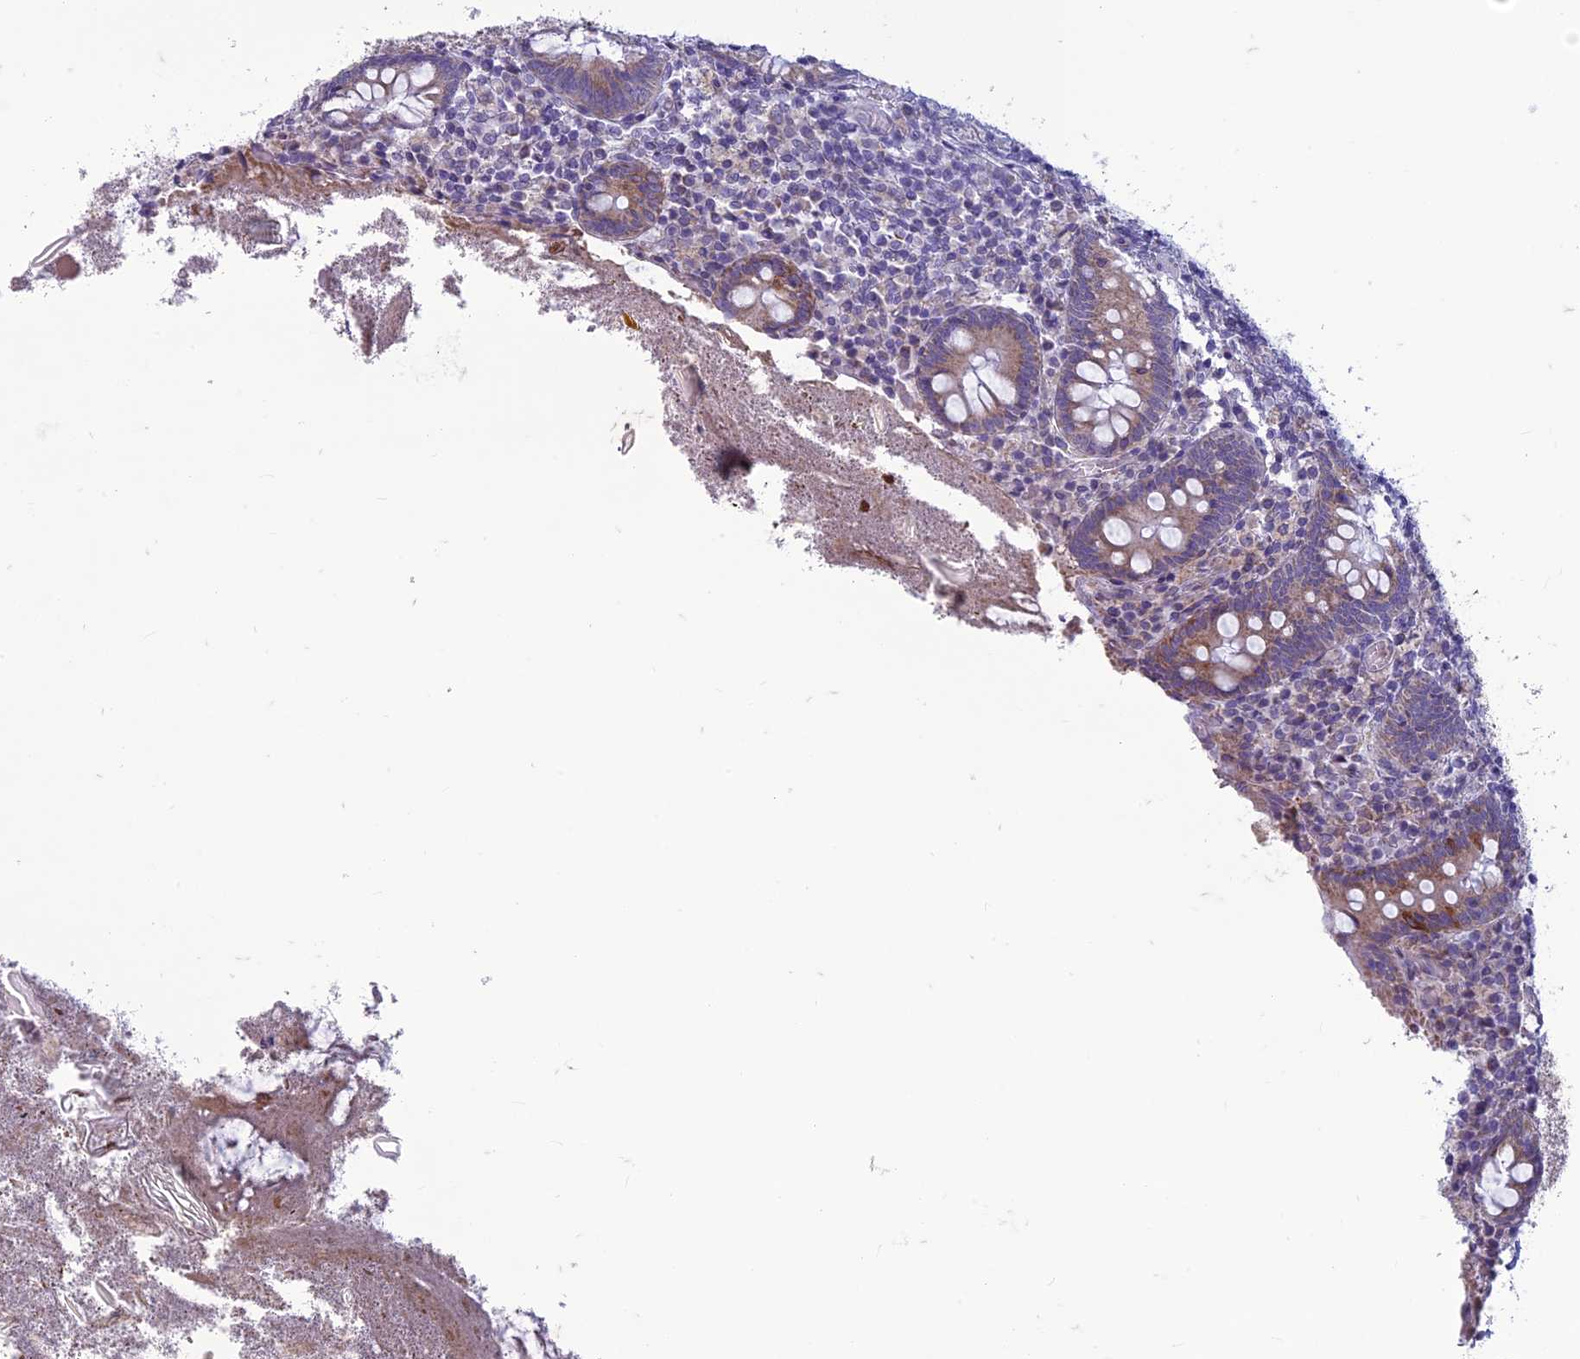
{"staining": {"intensity": "moderate", "quantity": "25%-75%", "location": "cytoplasmic/membranous"}, "tissue": "appendix", "cell_type": "Glandular cells", "image_type": "normal", "snomed": [{"axis": "morphology", "description": "Normal tissue, NOS"}, {"axis": "topography", "description": "Appendix"}], "caption": "This histopathology image displays immunohistochemistry (IHC) staining of benign human appendix, with medium moderate cytoplasmic/membranous positivity in about 25%-75% of glandular cells.", "gene": "CENATAC", "patient": {"sex": "female", "age": 17}}